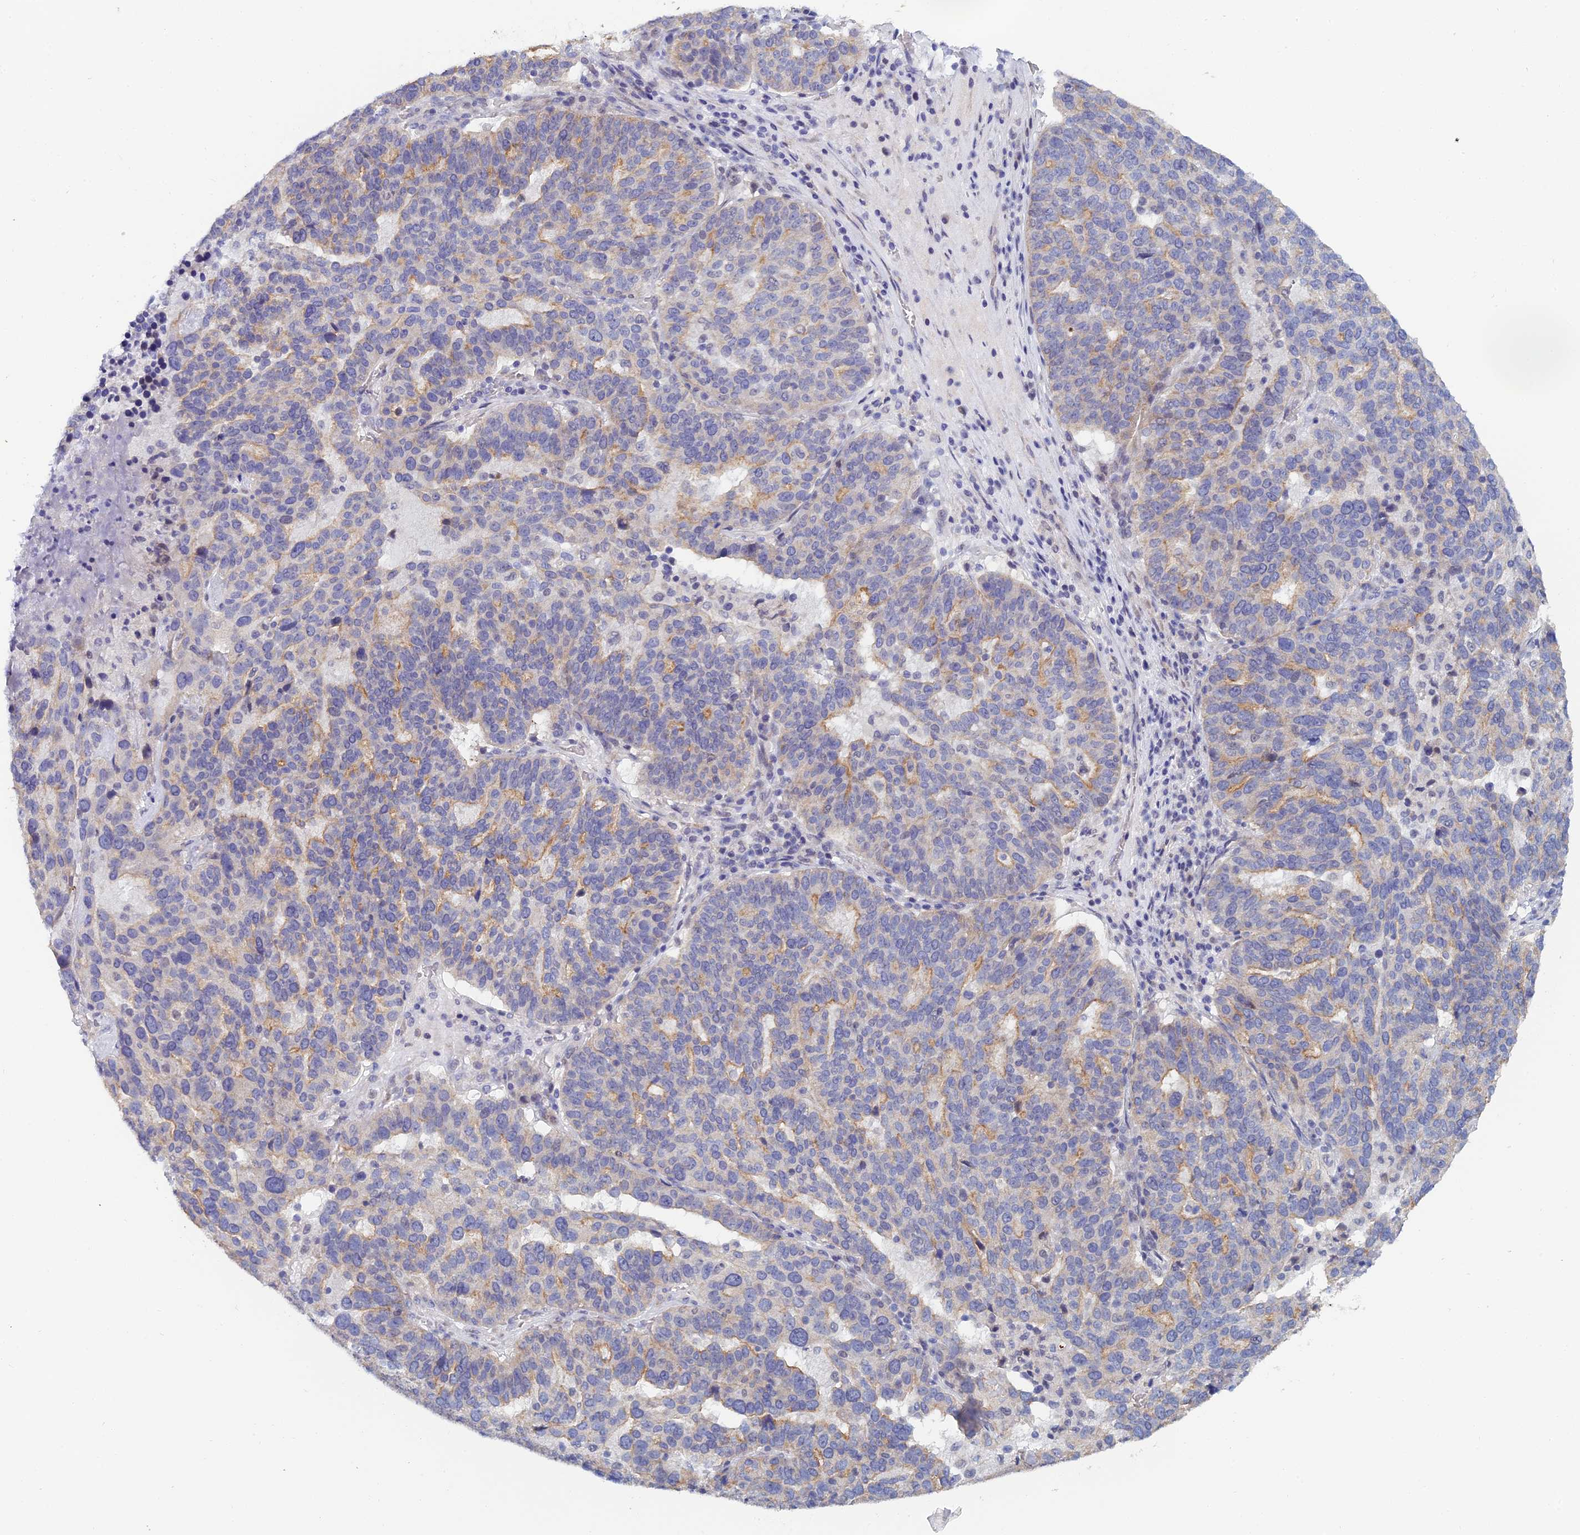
{"staining": {"intensity": "weak", "quantity": "25%-75%", "location": "cytoplasmic/membranous"}, "tissue": "ovarian cancer", "cell_type": "Tumor cells", "image_type": "cancer", "snomed": [{"axis": "morphology", "description": "Cystadenocarcinoma, serous, NOS"}, {"axis": "topography", "description": "Ovary"}], "caption": "Ovarian serous cystadenocarcinoma stained with a protein marker demonstrates weak staining in tumor cells.", "gene": "GIPC1", "patient": {"sex": "female", "age": 59}}